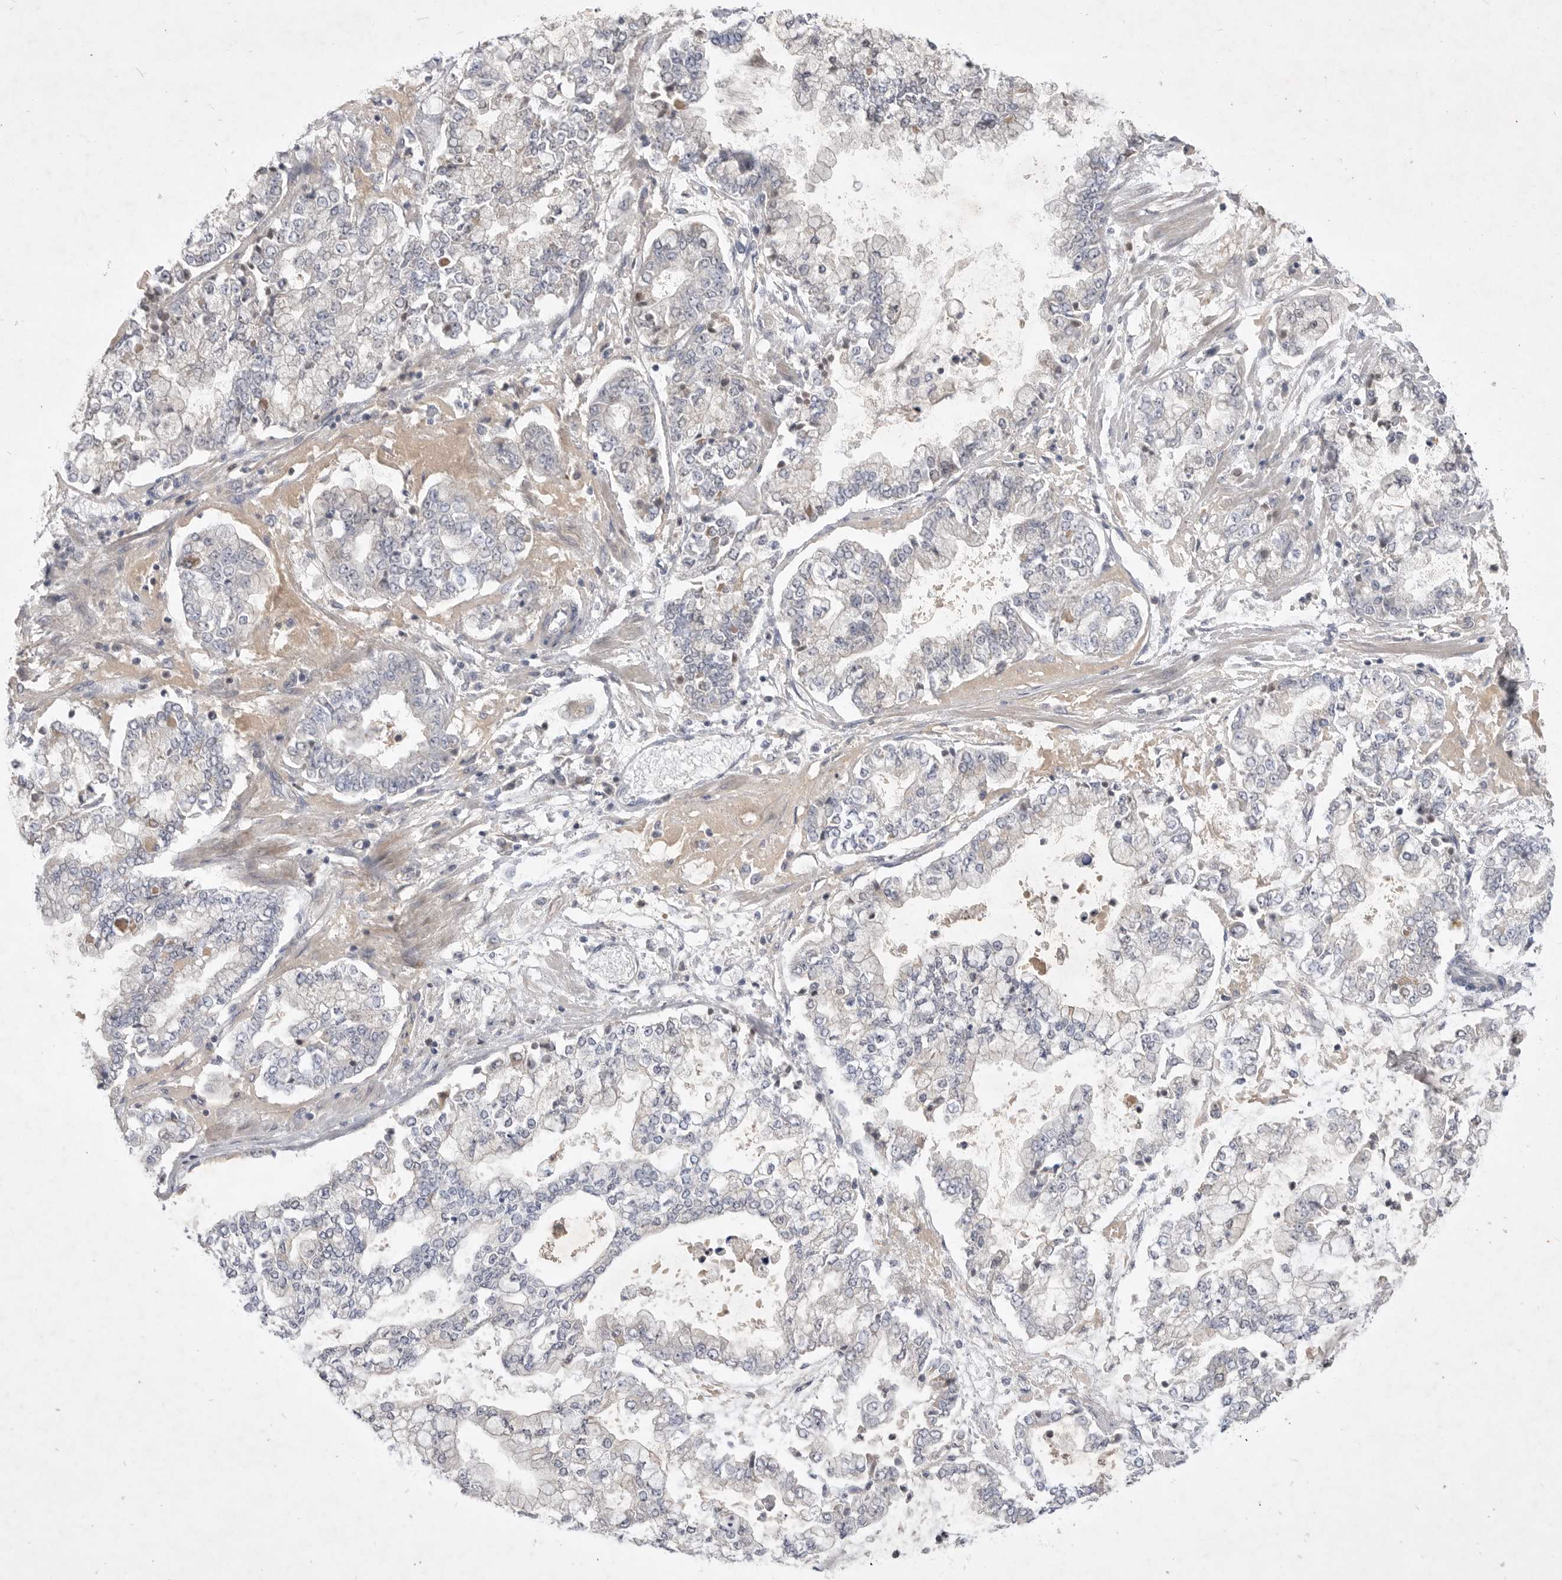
{"staining": {"intensity": "negative", "quantity": "none", "location": "none"}, "tissue": "stomach cancer", "cell_type": "Tumor cells", "image_type": "cancer", "snomed": [{"axis": "morphology", "description": "Adenocarcinoma, NOS"}, {"axis": "topography", "description": "Stomach"}], "caption": "This micrograph is of stomach cancer (adenocarcinoma) stained with IHC to label a protein in brown with the nuclei are counter-stained blue. There is no staining in tumor cells.", "gene": "ITGAD", "patient": {"sex": "male", "age": 76}}